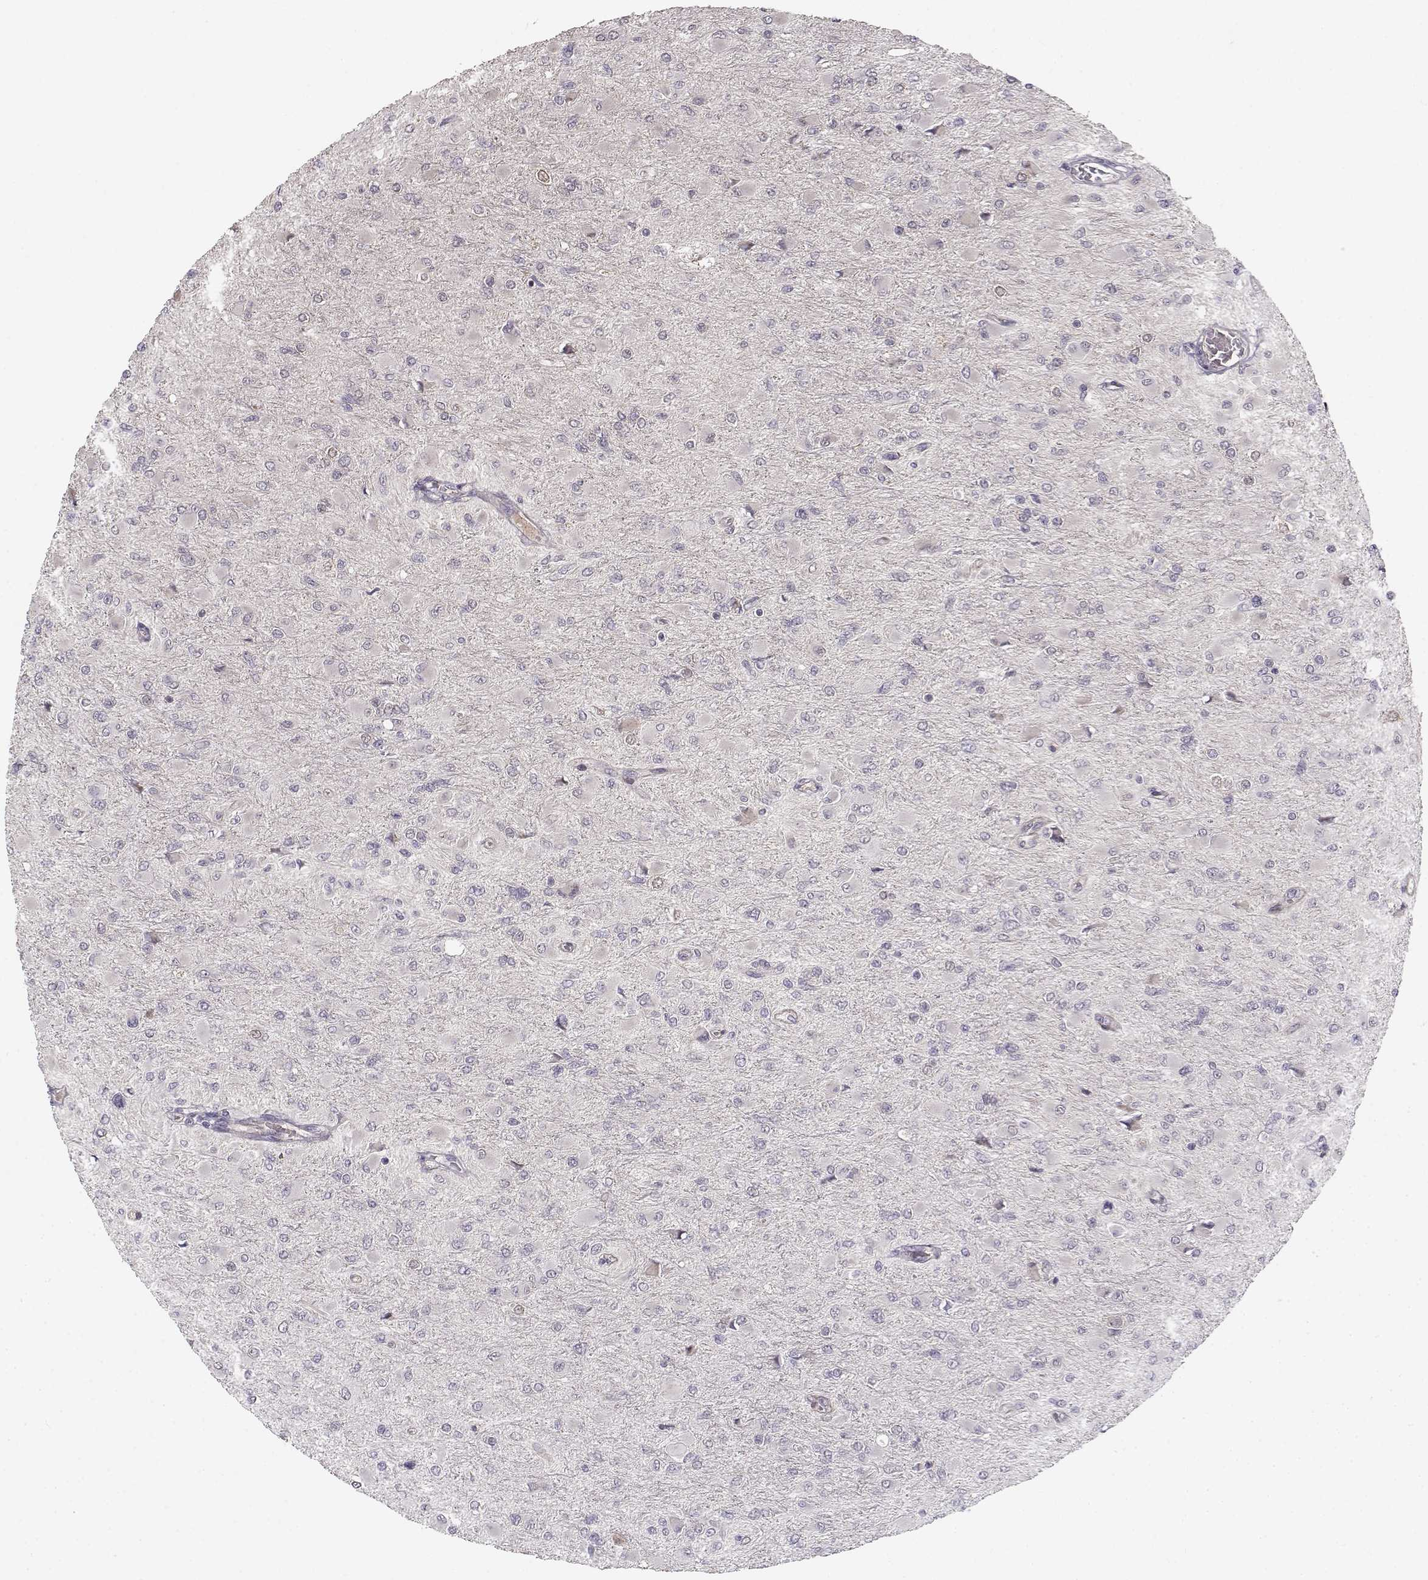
{"staining": {"intensity": "negative", "quantity": "none", "location": "none"}, "tissue": "glioma", "cell_type": "Tumor cells", "image_type": "cancer", "snomed": [{"axis": "morphology", "description": "Glioma, malignant, High grade"}, {"axis": "topography", "description": "Cerebral cortex"}], "caption": "The IHC micrograph has no significant expression in tumor cells of glioma tissue. (DAB (3,3'-diaminobenzidine) IHC with hematoxylin counter stain).", "gene": "RGS9BP", "patient": {"sex": "female", "age": 36}}